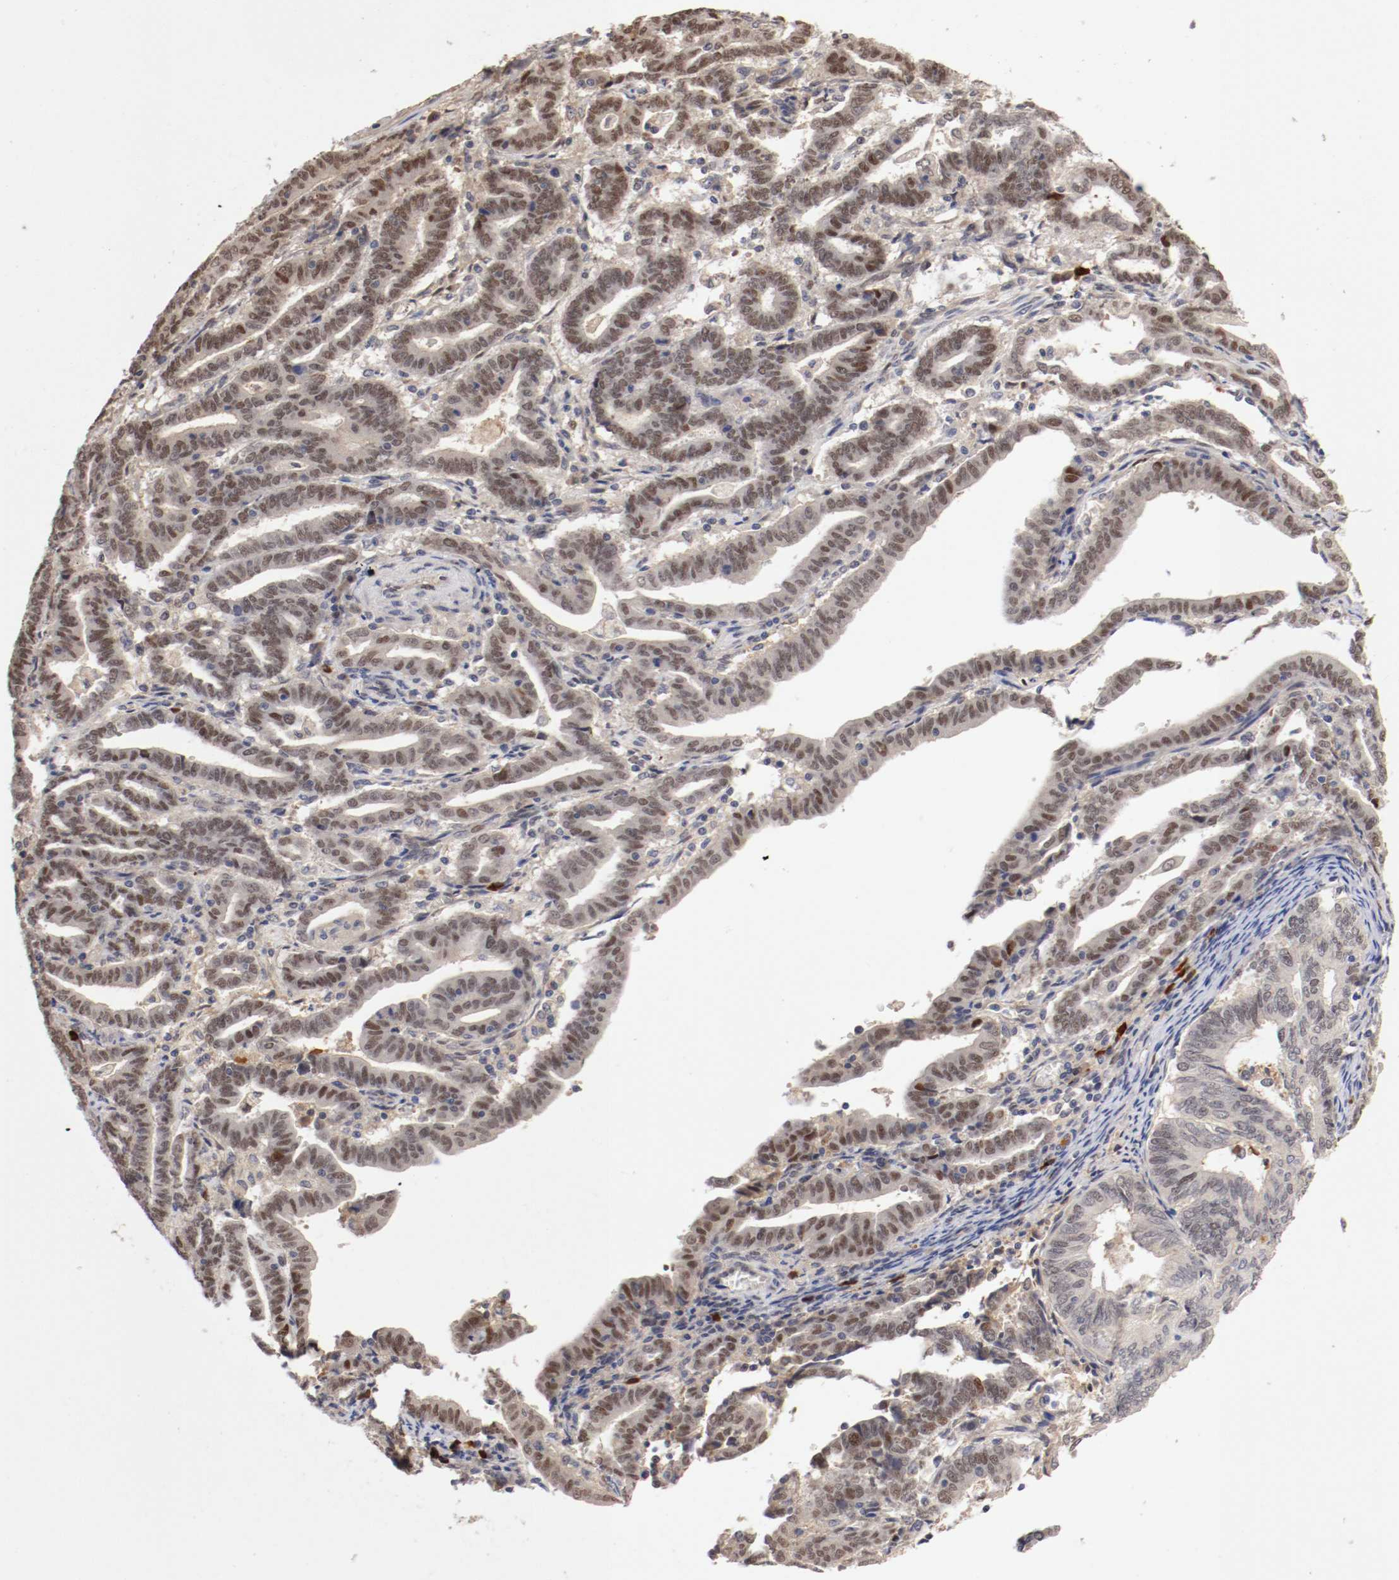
{"staining": {"intensity": "moderate", "quantity": ">75%", "location": "nuclear"}, "tissue": "endometrial cancer", "cell_type": "Tumor cells", "image_type": "cancer", "snomed": [{"axis": "morphology", "description": "Adenocarcinoma, NOS"}, {"axis": "topography", "description": "Uterus"}], "caption": "An image of endometrial cancer stained for a protein reveals moderate nuclear brown staining in tumor cells.", "gene": "DNMT3B", "patient": {"sex": "female", "age": 83}}